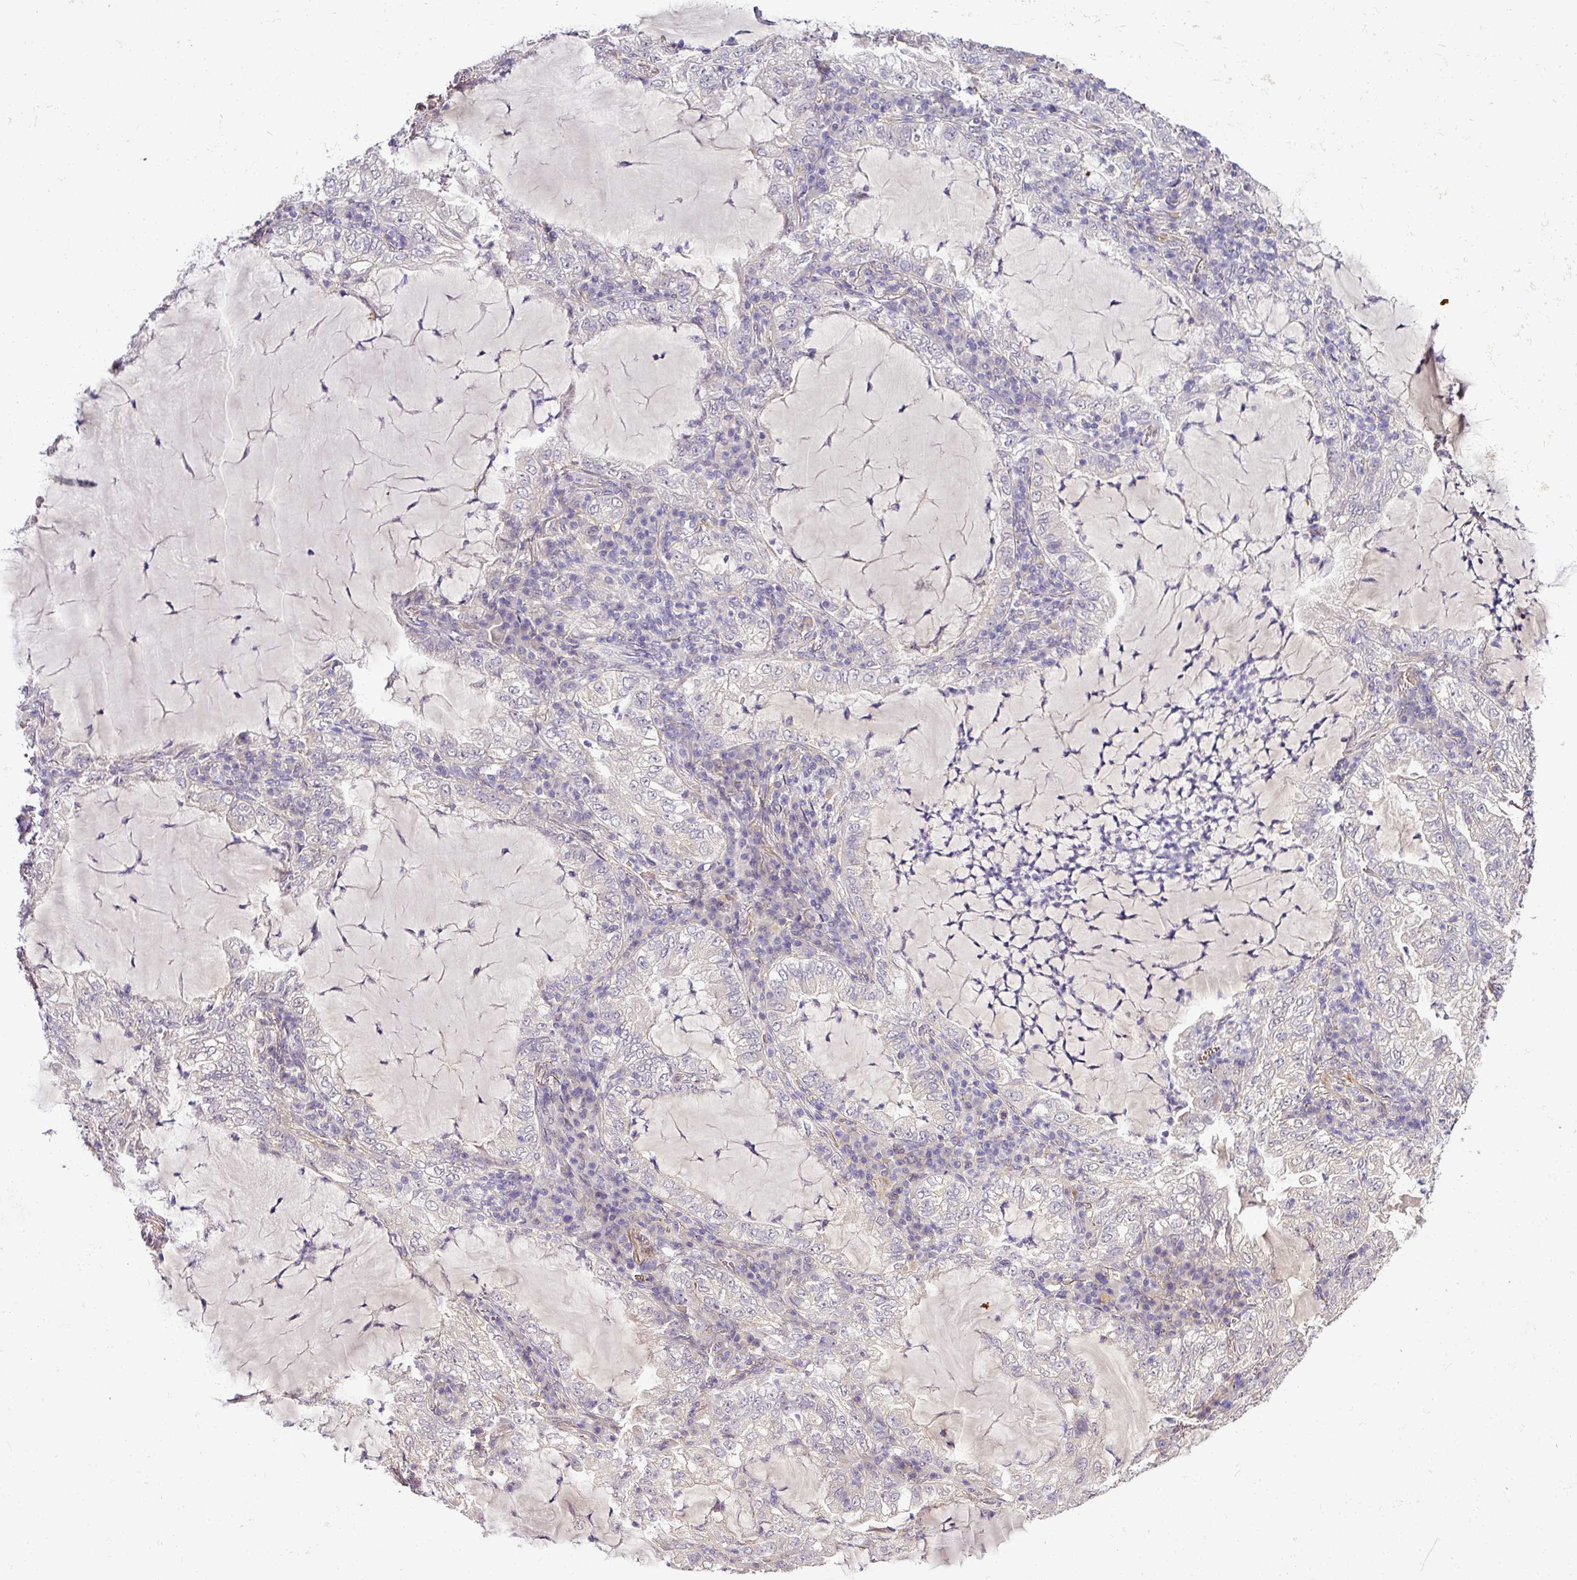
{"staining": {"intensity": "negative", "quantity": "none", "location": "none"}, "tissue": "lung cancer", "cell_type": "Tumor cells", "image_type": "cancer", "snomed": [{"axis": "morphology", "description": "Adenocarcinoma, NOS"}, {"axis": "topography", "description": "Lung"}], "caption": "Immunohistochemistry (IHC) histopathology image of neoplastic tissue: human lung cancer stained with DAB (3,3'-diaminobenzidine) reveals no significant protein staining in tumor cells.", "gene": "ADH5", "patient": {"sex": "female", "age": 73}}